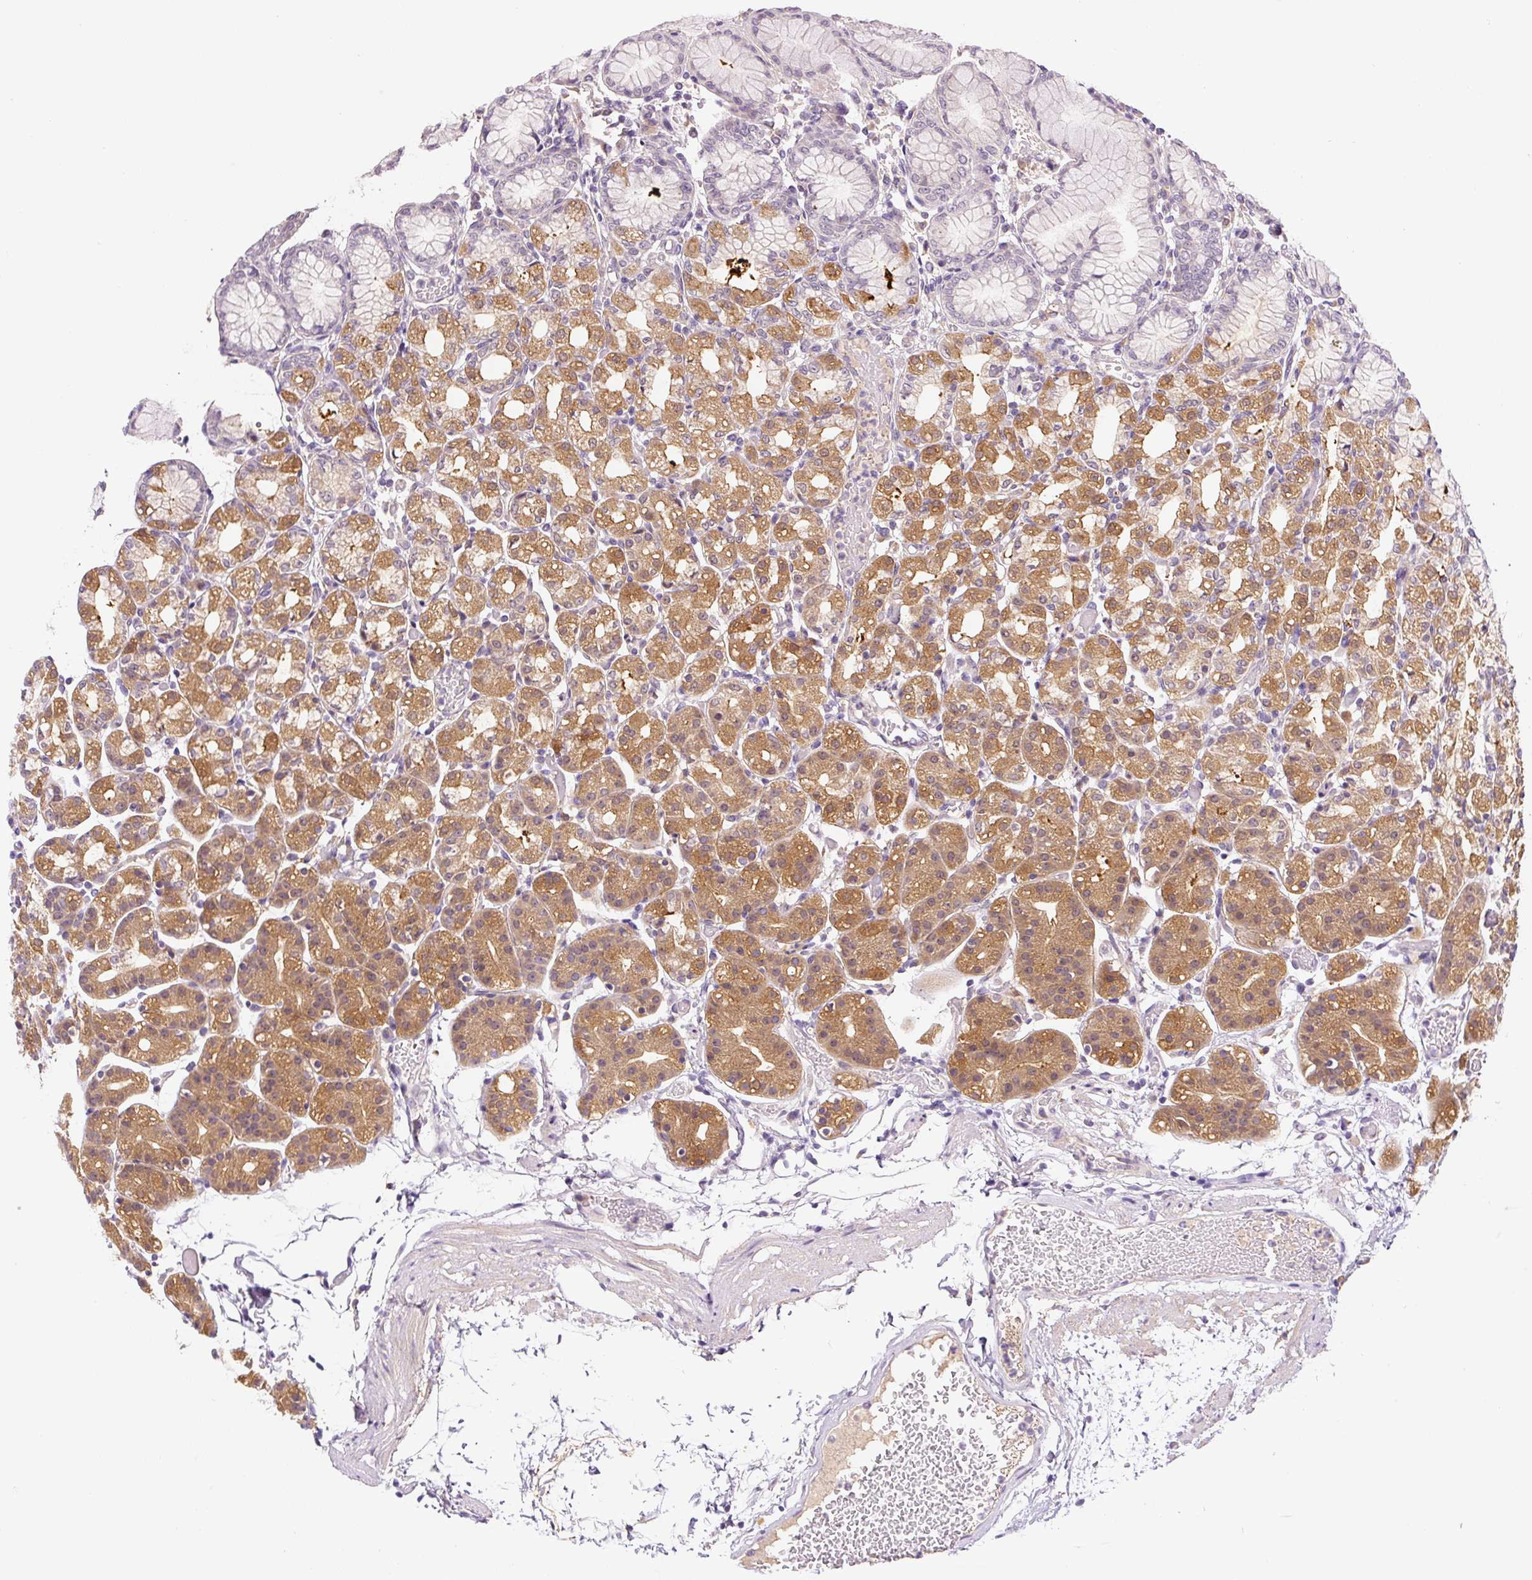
{"staining": {"intensity": "moderate", "quantity": ">75%", "location": "cytoplasmic/membranous"}, "tissue": "stomach", "cell_type": "Glandular cells", "image_type": "normal", "snomed": [{"axis": "morphology", "description": "Normal tissue, NOS"}, {"axis": "topography", "description": "Stomach"}], "caption": "Immunohistochemical staining of normal human stomach displays medium levels of moderate cytoplasmic/membranous positivity in about >75% of glandular cells. Nuclei are stained in blue.", "gene": "PRKAA2", "patient": {"sex": "female", "age": 57}}